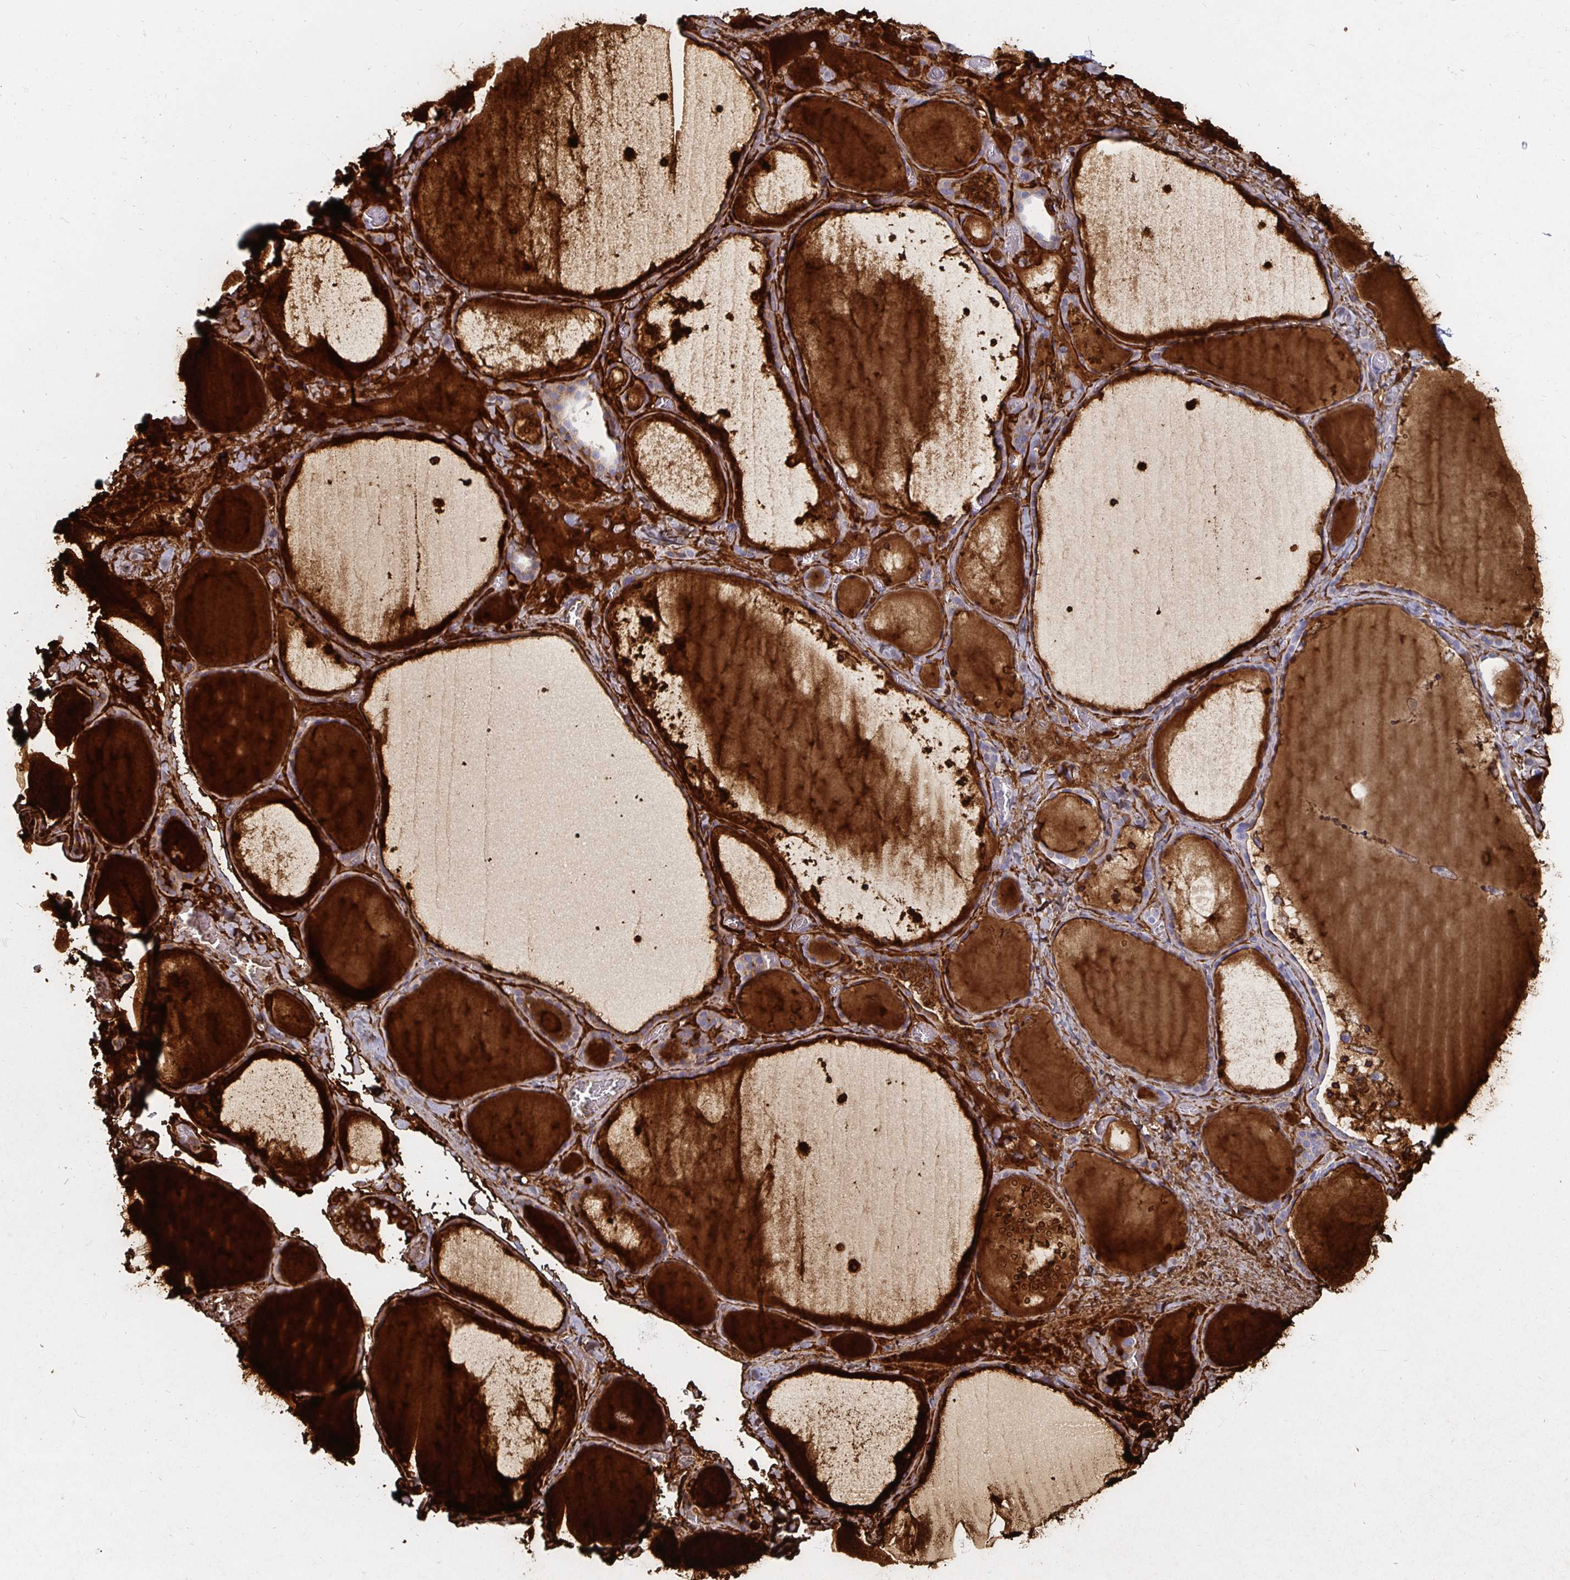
{"staining": {"intensity": "moderate", "quantity": "25%-75%", "location": "cytoplasmic/membranous"}, "tissue": "thyroid gland", "cell_type": "Glandular cells", "image_type": "normal", "snomed": [{"axis": "morphology", "description": "Normal tissue, NOS"}, {"axis": "topography", "description": "Thyroid gland"}], "caption": "This micrograph exhibits IHC staining of normal thyroid gland, with medium moderate cytoplasmic/membranous positivity in about 25%-75% of glandular cells.", "gene": "GJA4", "patient": {"sex": "female", "age": 36}}